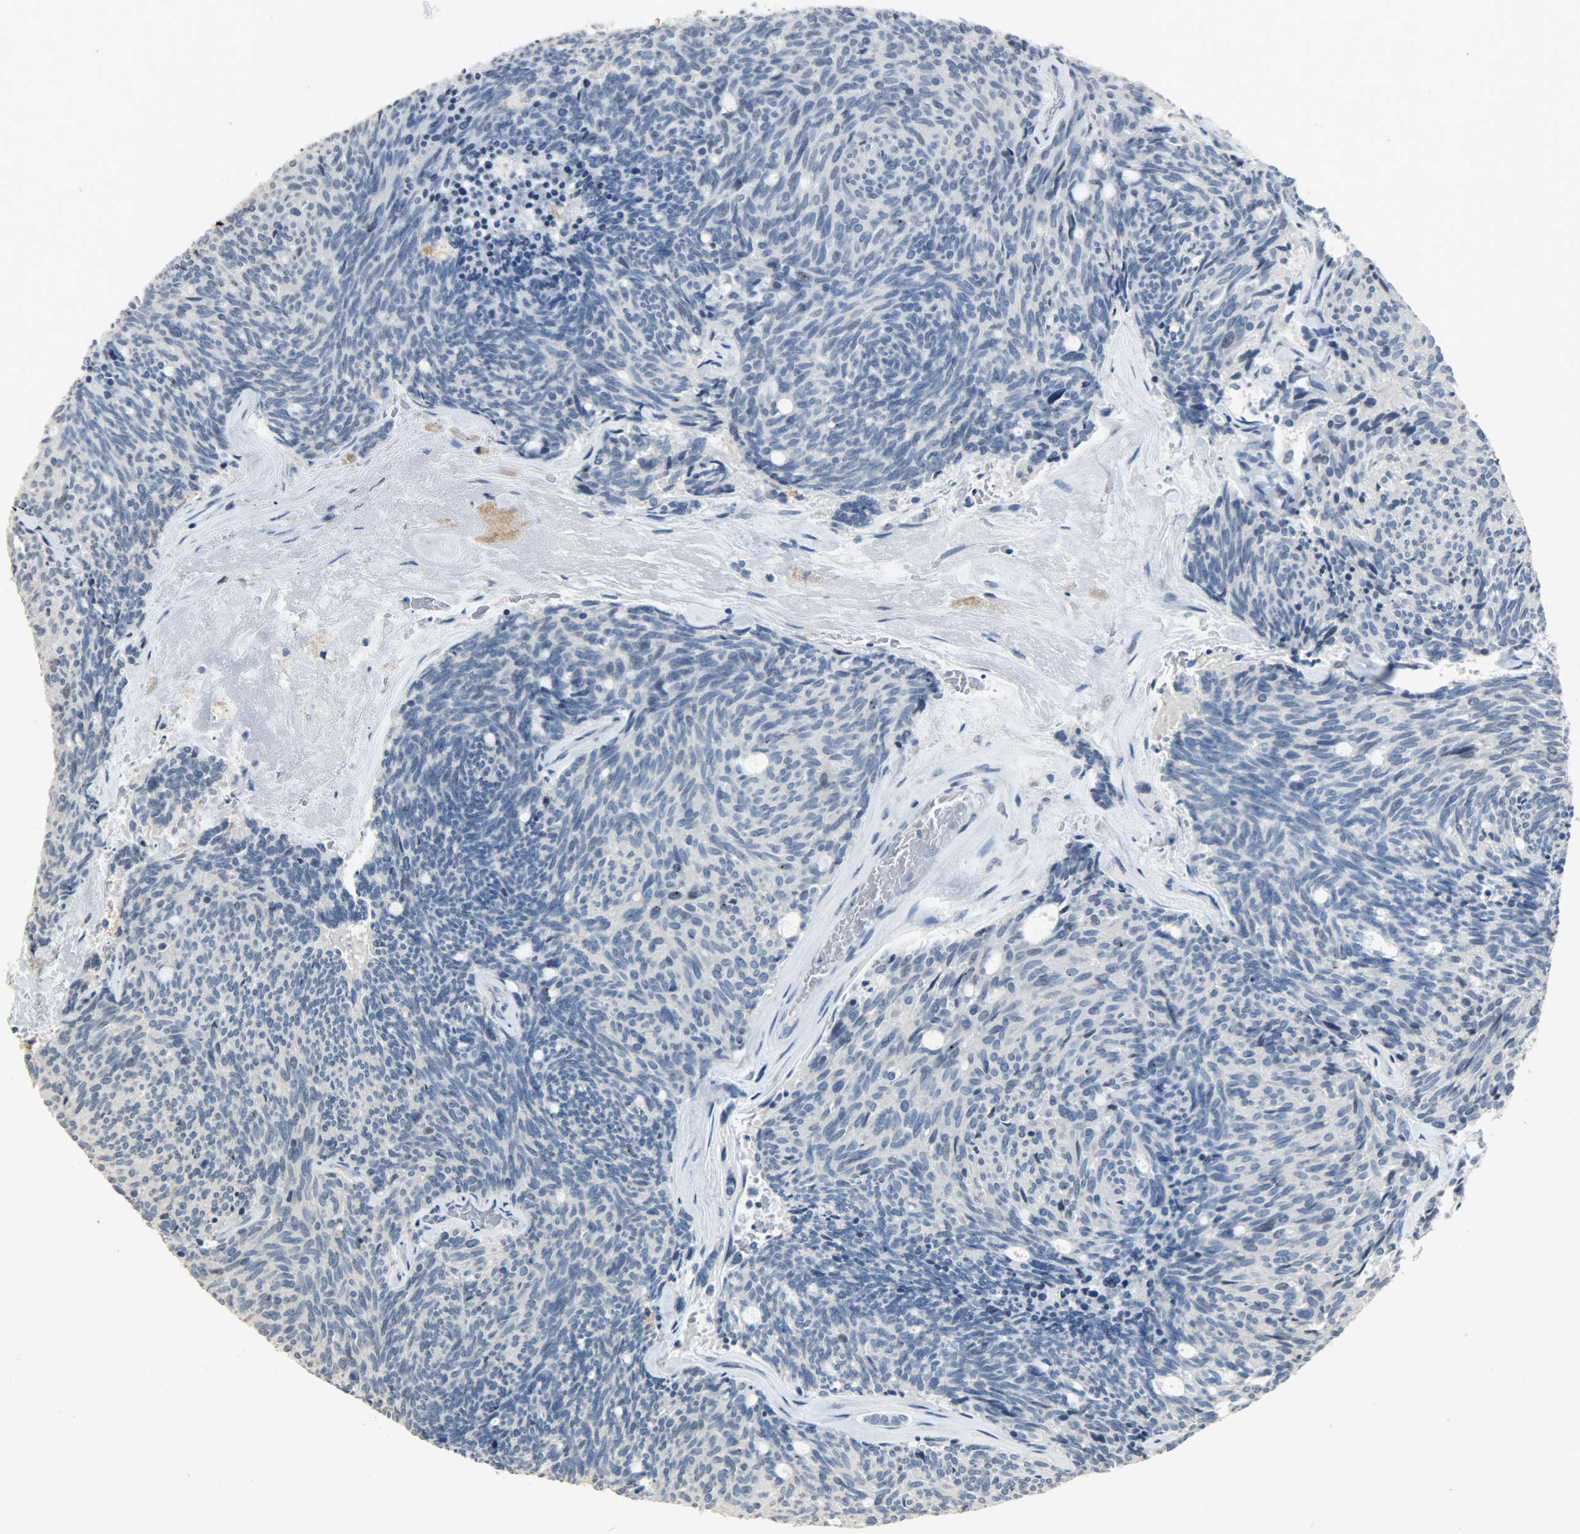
{"staining": {"intensity": "negative", "quantity": "none", "location": "none"}, "tissue": "carcinoid", "cell_type": "Tumor cells", "image_type": "cancer", "snomed": [{"axis": "morphology", "description": "Carcinoid, malignant, NOS"}, {"axis": "topography", "description": "Pancreas"}], "caption": "DAB (3,3'-diaminobenzidine) immunohistochemical staining of carcinoid reveals no significant staining in tumor cells.", "gene": "DNAJB6", "patient": {"sex": "female", "age": 54}}